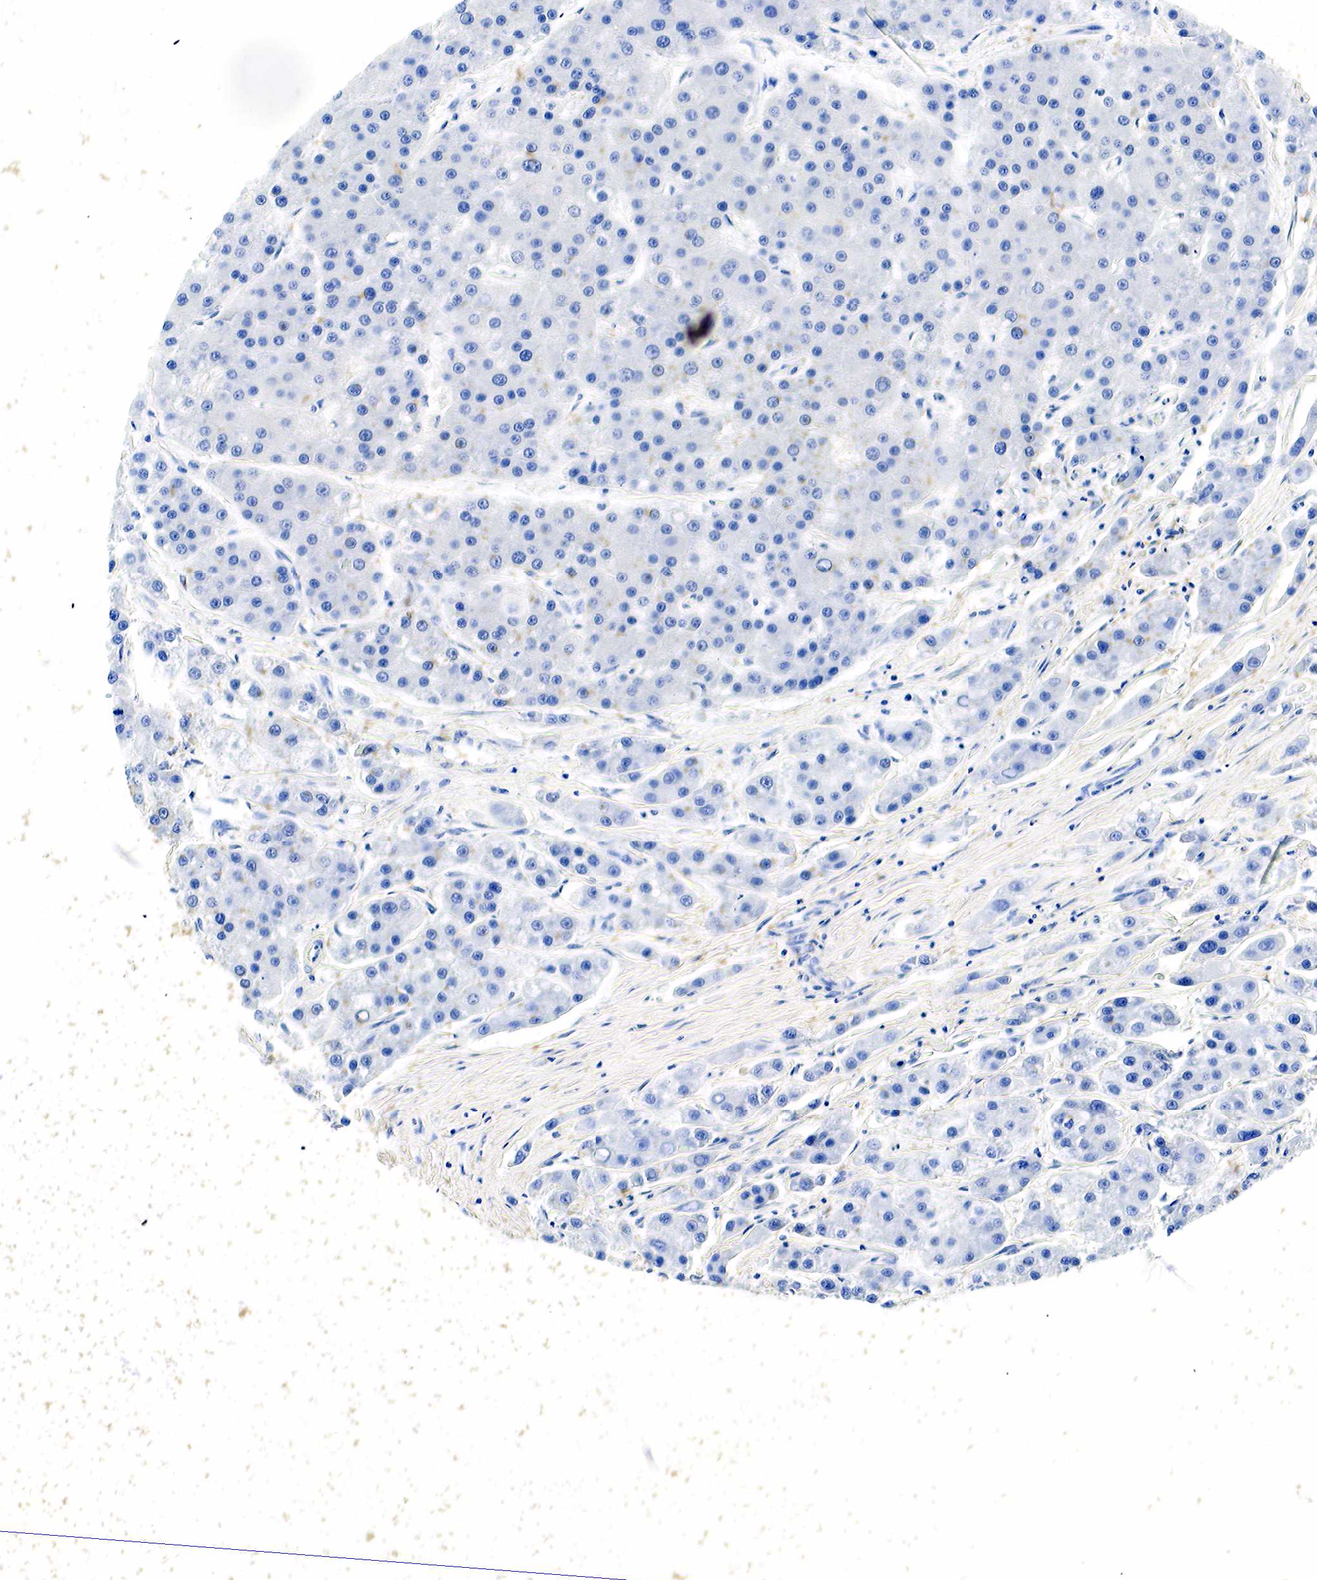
{"staining": {"intensity": "negative", "quantity": "none", "location": "none"}, "tissue": "liver cancer", "cell_type": "Tumor cells", "image_type": "cancer", "snomed": [{"axis": "morphology", "description": "Carcinoma, Hepatocellular, NOS"}, {"axis": "topography", "description": "Liver"}], "caption": "A micrograph of hepatocellular carcinoma (liver) stained for a protein demonstrates no brown staining in tumor cells.", "gene": "GCG", "patient": {"sex": "female", "age": 85}}